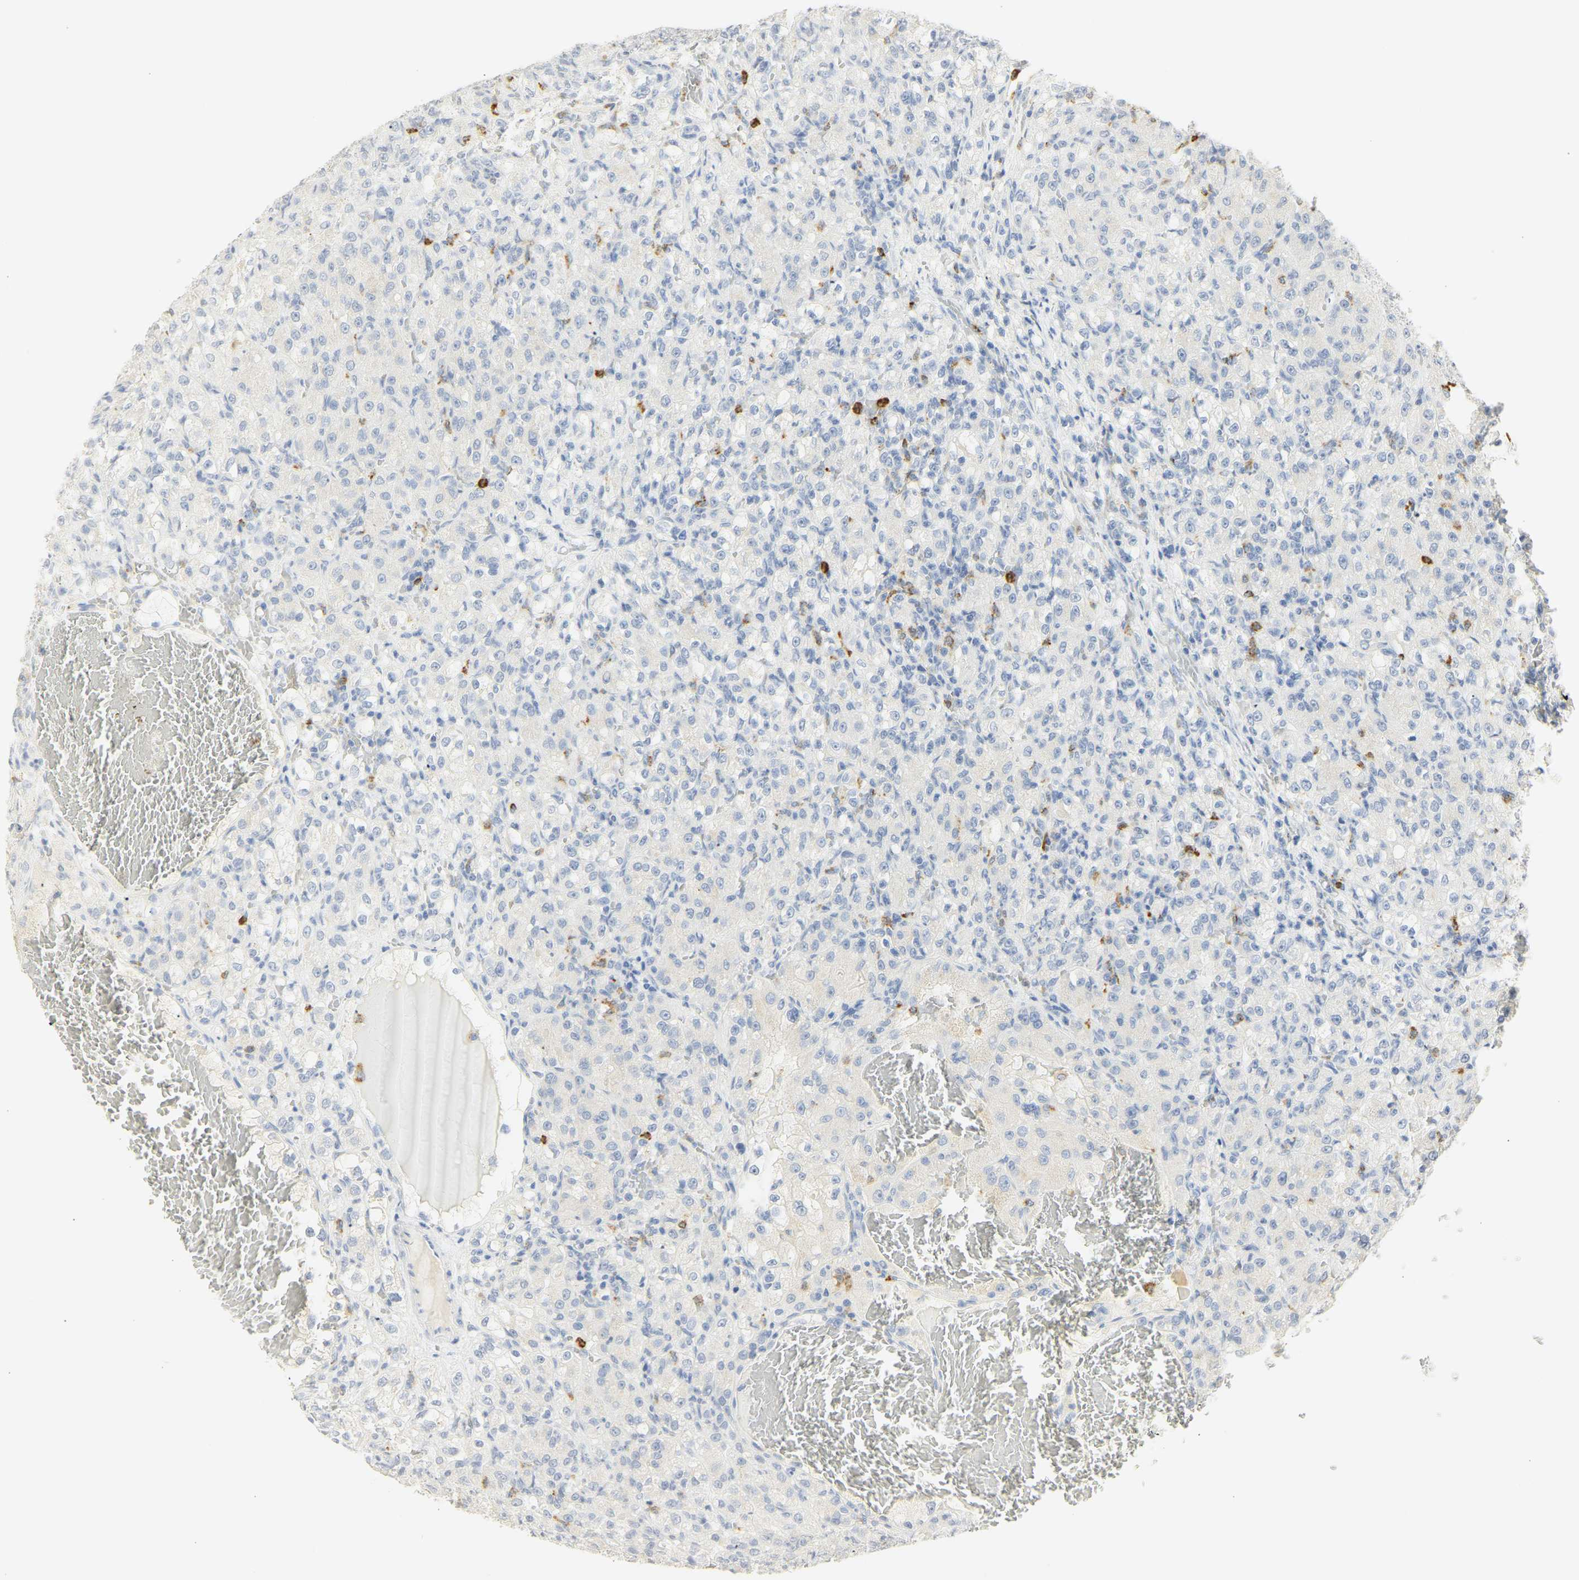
{"staining": {"intensity": "negative", "quantity": "none", "location": "none"}, "tissue": "renal cancer", "cell_type": "Tumor cells", "image_type": "cancer", "snomed": [{"axis": "morphology", "description": "Adenocarcinoma, NOS"}, {"axis": "topography", "description": "Kidney"}], "caption": "Immunohistochemistry (IHC) of human renal cancer (adenocarcinoma) reveals no expression in tumor cells.", "gene": "MPO", "patient": {"sex": "male", "age": 61}}